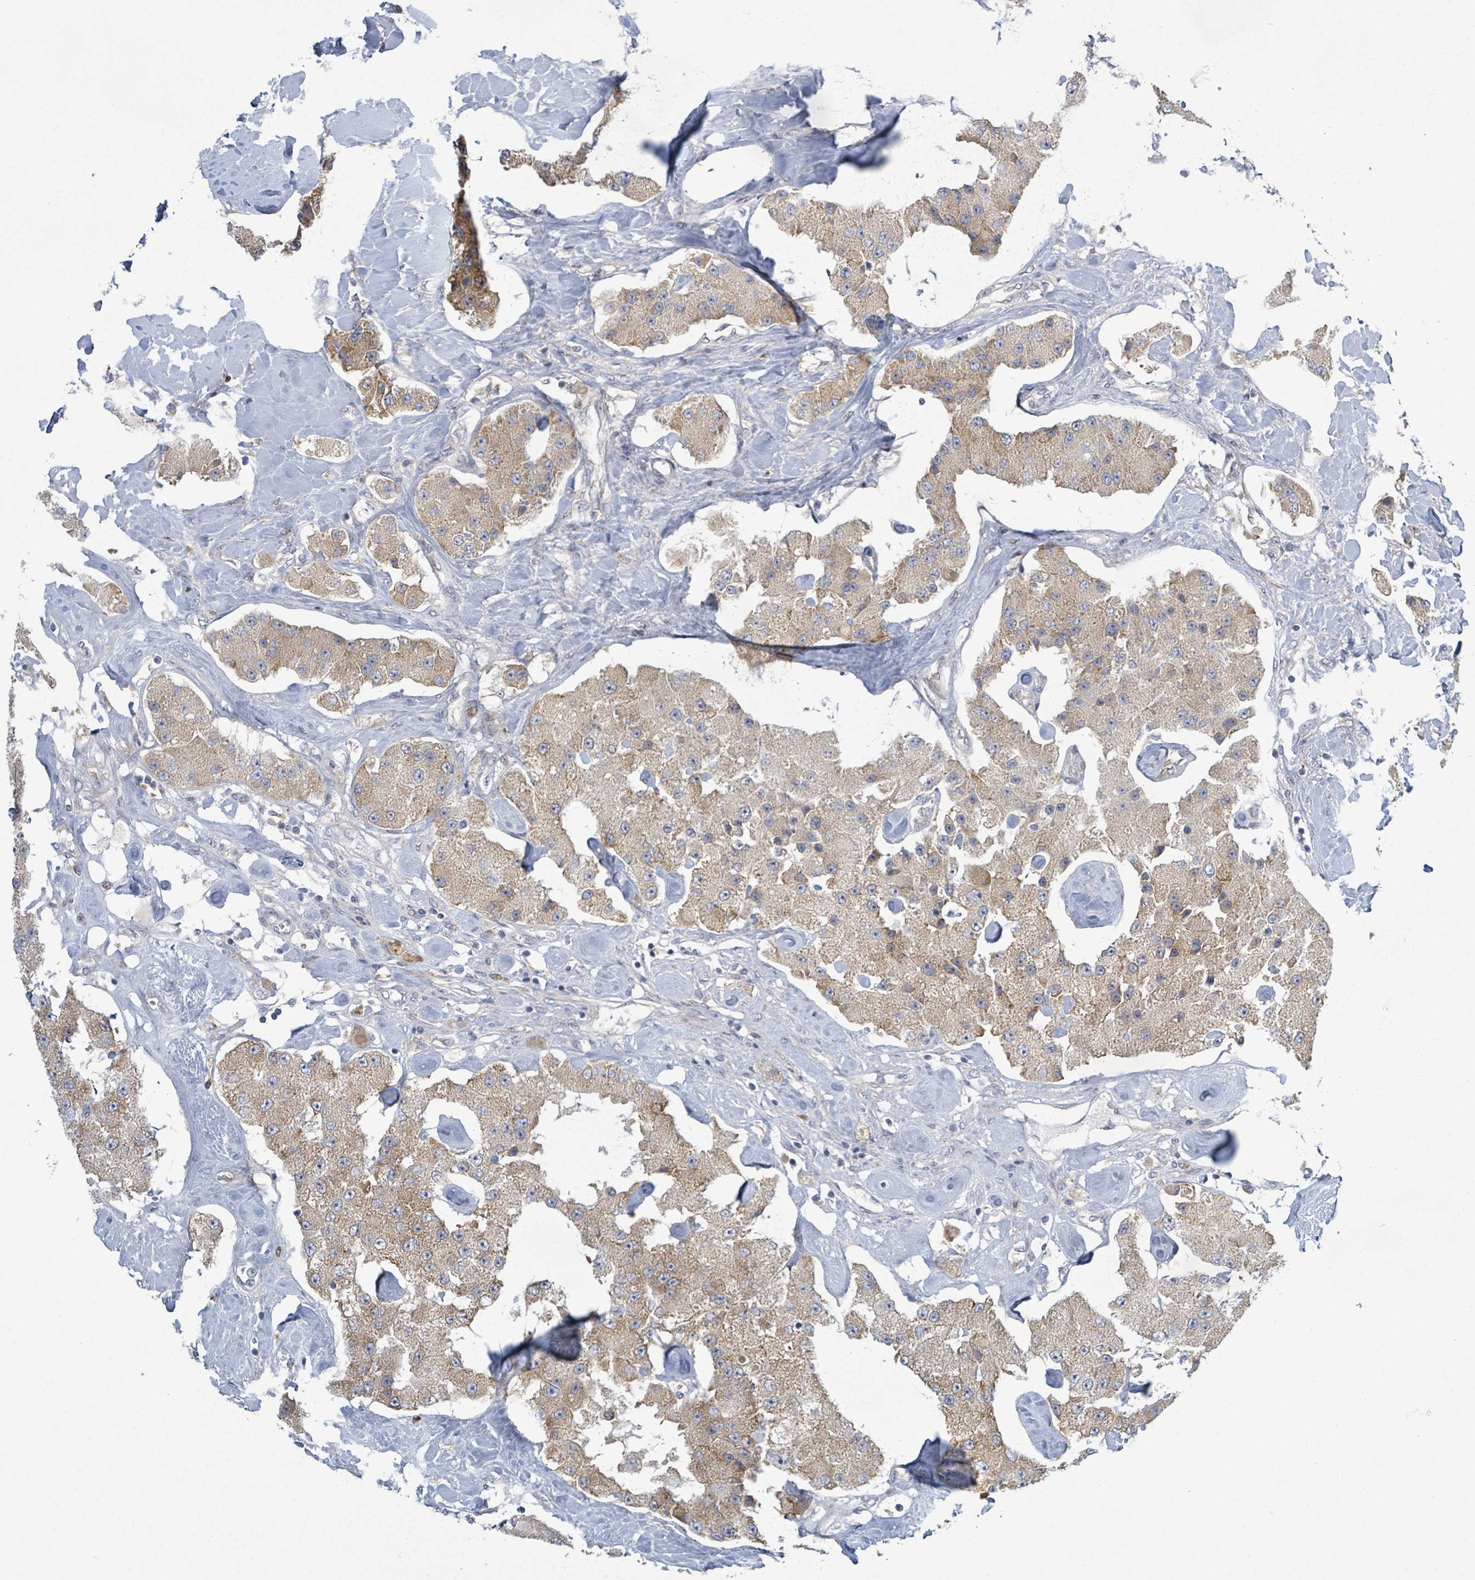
{"staining": {"intensity": "moderate", "quantity": ">75%", "location": "cytoplasmic/membranous"}, "tissue": "carcinoid", "cell_type": "Tumor cells", "image_type": "cancer", "snomed": [{"axis": "morphology", "description": "Carcinoid, malignant, NOS"}, {"axis": "topography", "description": "Pancreas"}], "caption": "High-power microscopy captured an immunohistochemistry (IHC) histopathology image of carcinoid (malignant), revealing moderate cytoplasmic/membranous expression in approximately >75% of tumor cells. The protein is shown in brown color, while the nuclei are stained blue.", "gene": "ATP13A1", "patient": {"sex": "male", "age": 41}}